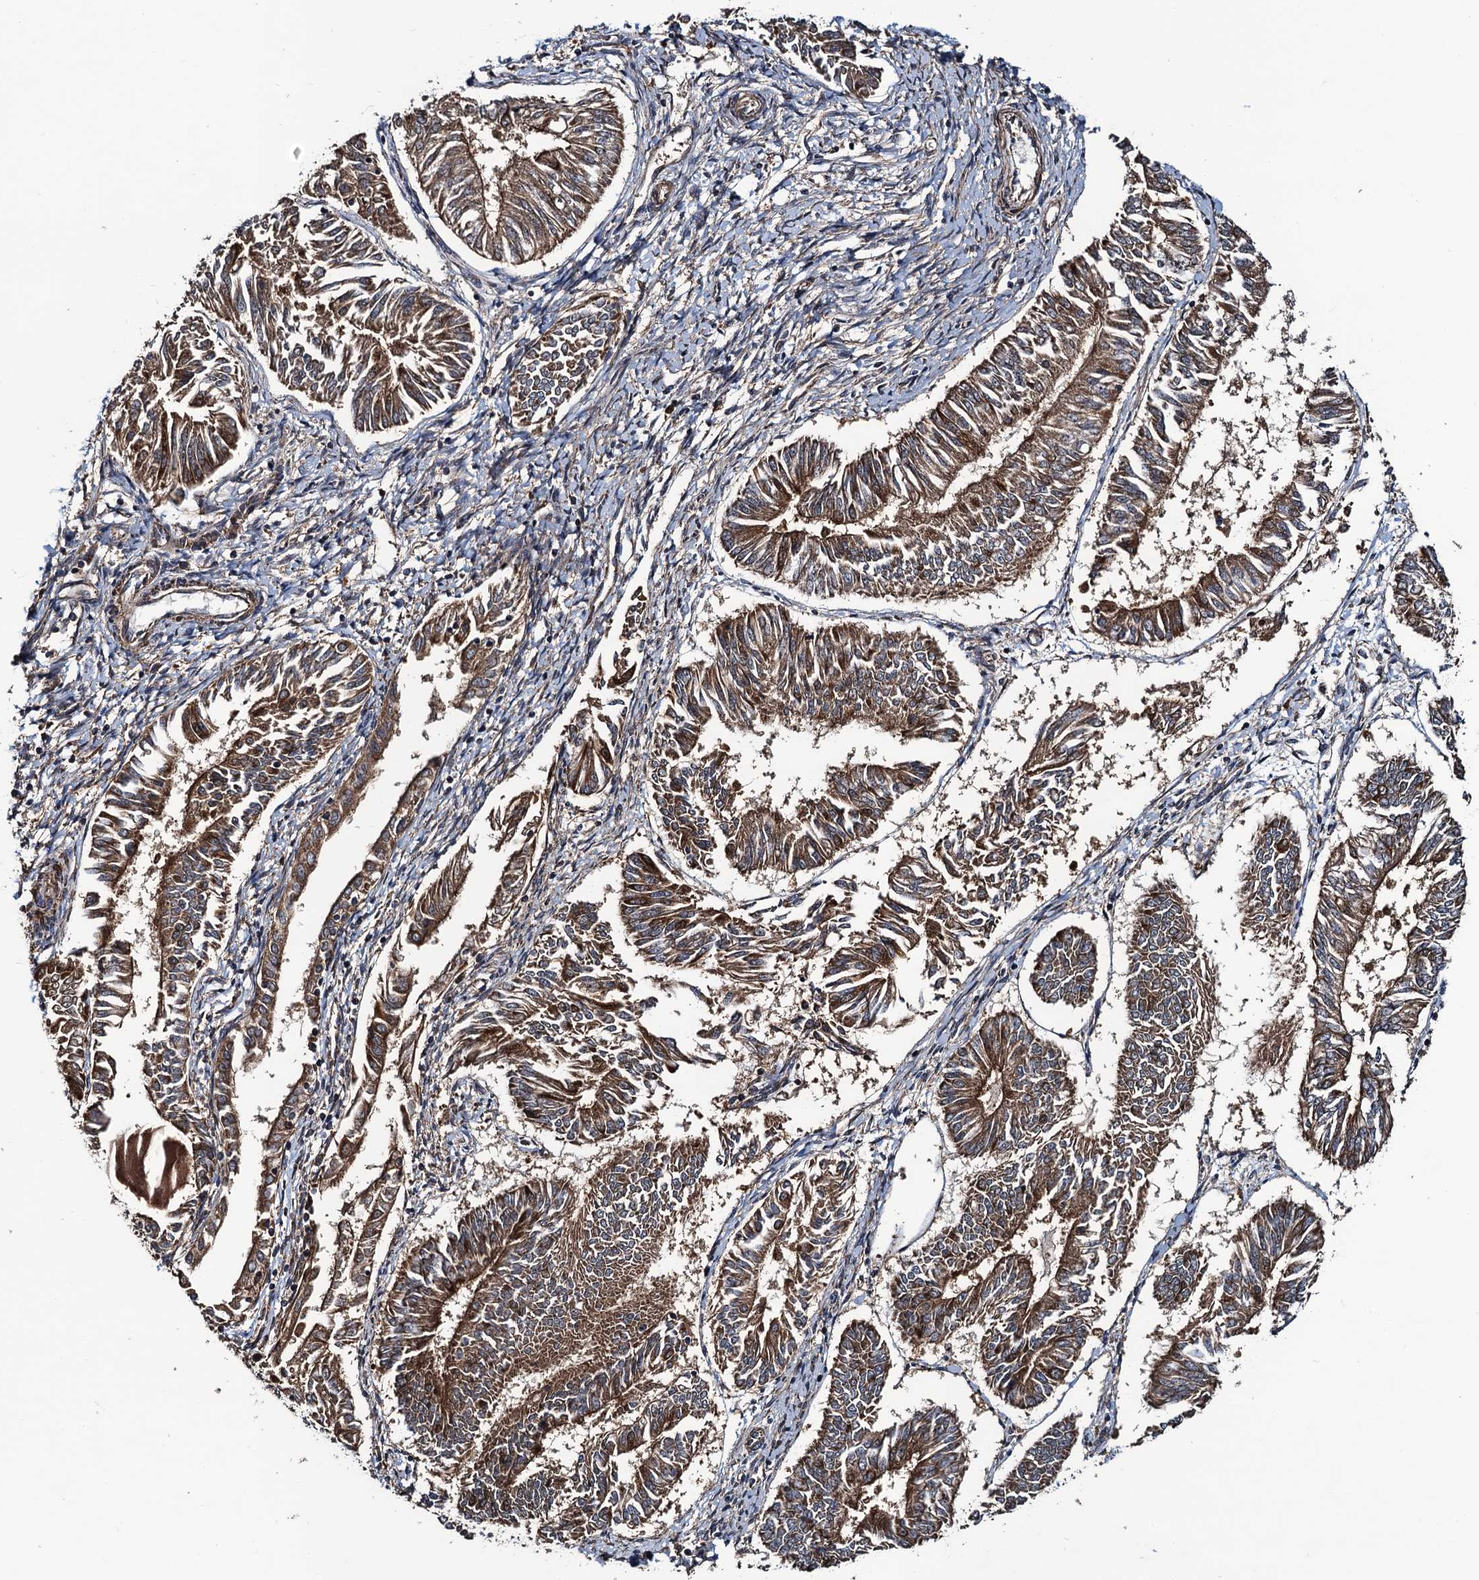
{"staining": {"intensity": "strong", "quantity": ">75%", "location": "cytoplasmic/membranous"}, "tissue": "endometrial cancer", "cell_type": "Tumor cells", "image_type": "cancer", "snomed": [{"axis": "morphology", "description": "Adenocarcinoma, NOS"}, {"axis": "topography", "description": "Endometrium"}], "caption": "IHC image of human adenocarcinoma (endometrial) stained for a protein (brown), which exhibits high levels of strong cytoplasmic/membranous staining in about >75% of tumor cells.", "gene": "NEK1", "patient": {"sex": "female", "age": 58}}